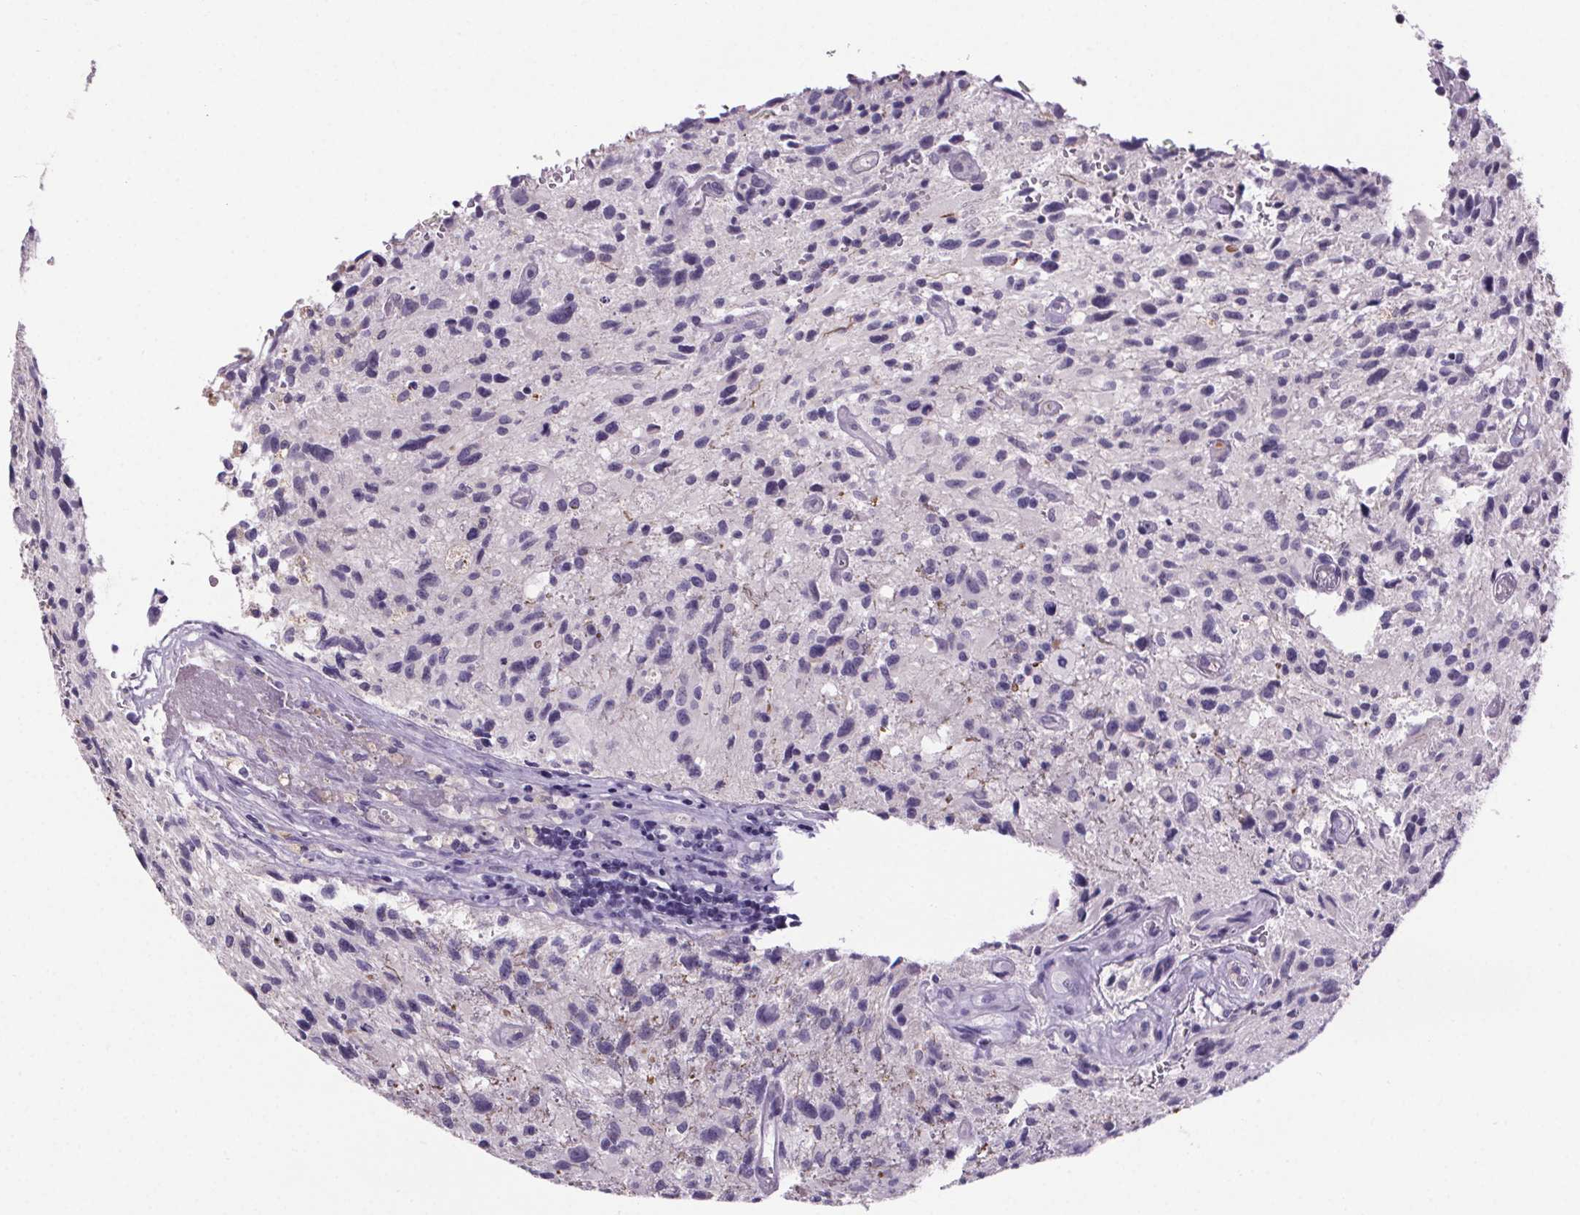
{"staining": {"intensity": "negative", "quantity": "none", "location": "none"}, "tissue": "glioma", "cell_type": "Tumor cells", "image_type": "cancer", "snomed": [{"axis": "morphology", "description": "Glioma, malignant, High grade"}, {"axis": "topography", "description": "Brain"}], "caption": "Tumor cells are negative for brown protein staining in glioma. The staining was performed using DAB to visualize the protein expression in brown, while the nuclei were stained in blue with hematoxylin (Magnification: 20x).", "gene": "CUBN", "patient": {"sex": "male", "age": 63}}